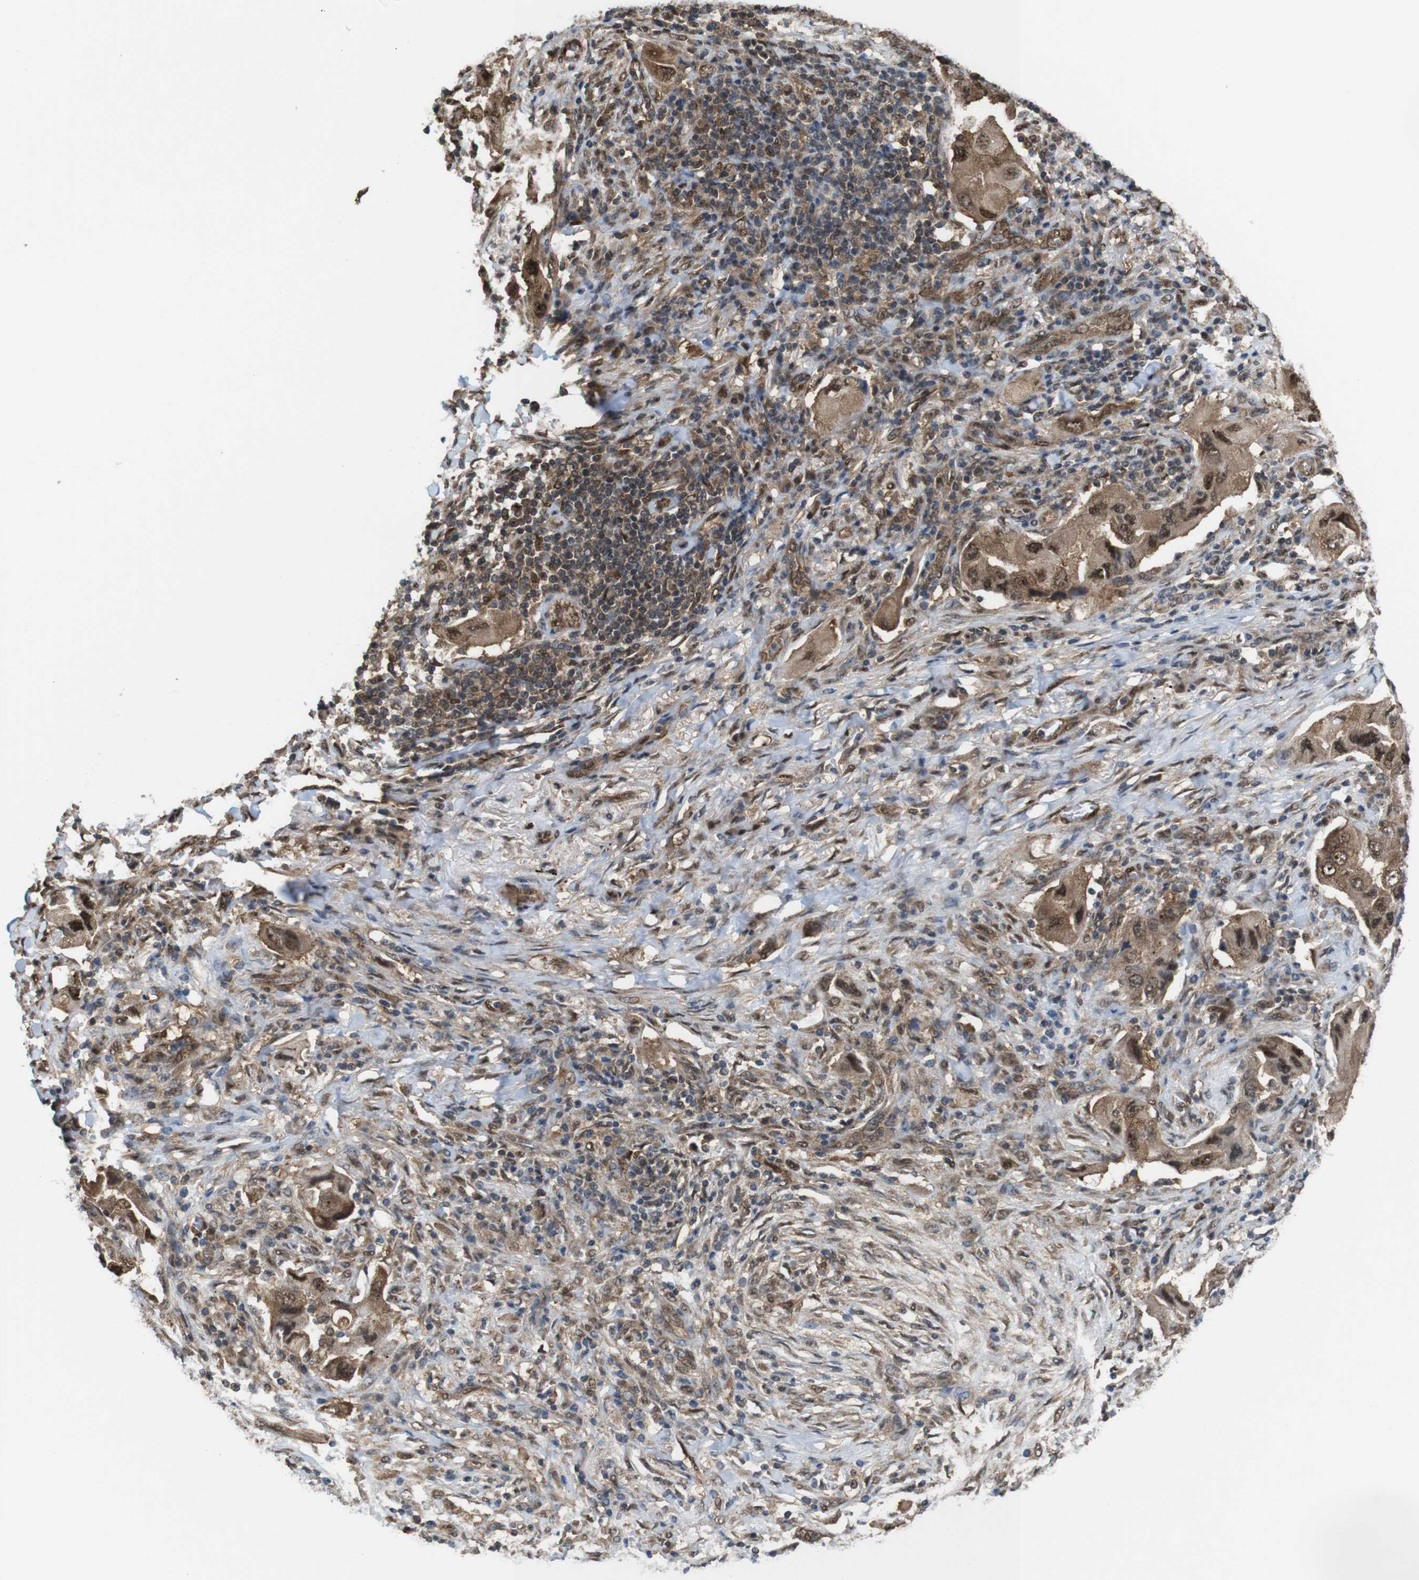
{"staining": {"intensity": "moderate", "quantity": ">75%", "location": "cytoplasmic/membranous,nuclear"}, "tissue": "lung cancer", "cell_type": "Tumor cells", "image_type": "cancer", "snomed": [{"axis": "morphology", "description": "Adenocarcinoma, NOS"}, {"axis": "topography", "description": "Lung"}], "caption": "Immunohistochemistry (IHC) photomicrograph of neoplastic tissue: lung adenocarcinoma stained using immunohistochemistry reveals medium levels of moderate protein expression localized specifically in the cytoplasmic/membranous and nuclear of tumor cells, appearing as a cytoplasmic/membranous and nuclear brown color.", "gene": "YWHAG", "patient": {"sex": "female", "age": 65}}